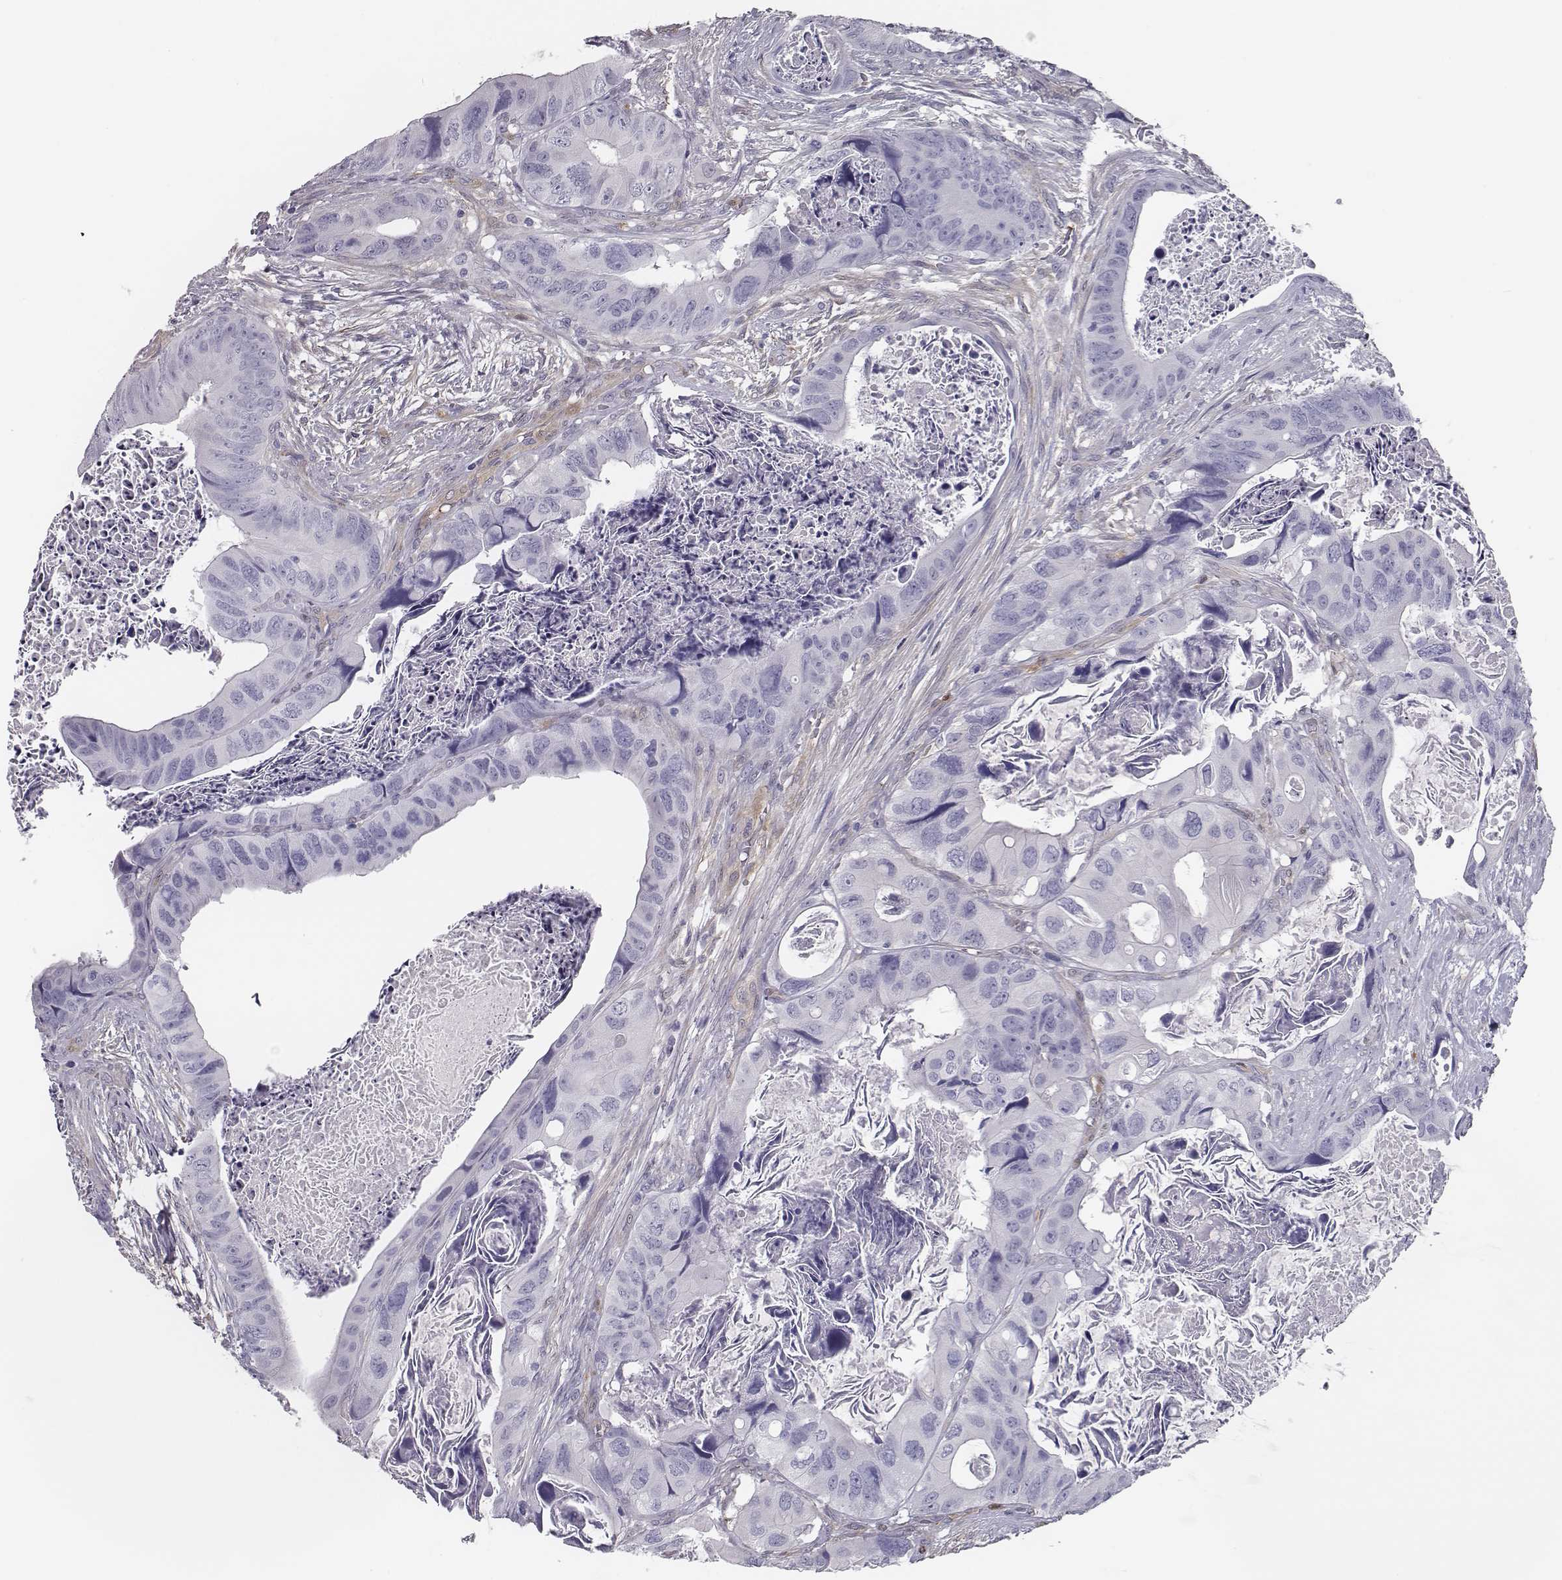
{"staining": {"intensity": "negative", "quantity": "none", "location": "none"}, "tissue": "colorectal cancer", "cell_type": "Tumor cells", "image_type": "cancer", "snomed": [{"axis": "morphology", "description": "Adenocarcinoma, NOS"}, {"axis": "topography", "description": "Rectum"}], "caption": "The photomicrograph shows no significant expression in tumor cells of colorectal cancer.", "gene": "ISYNA1", "patient": {"sex": "male", "age": 64}}